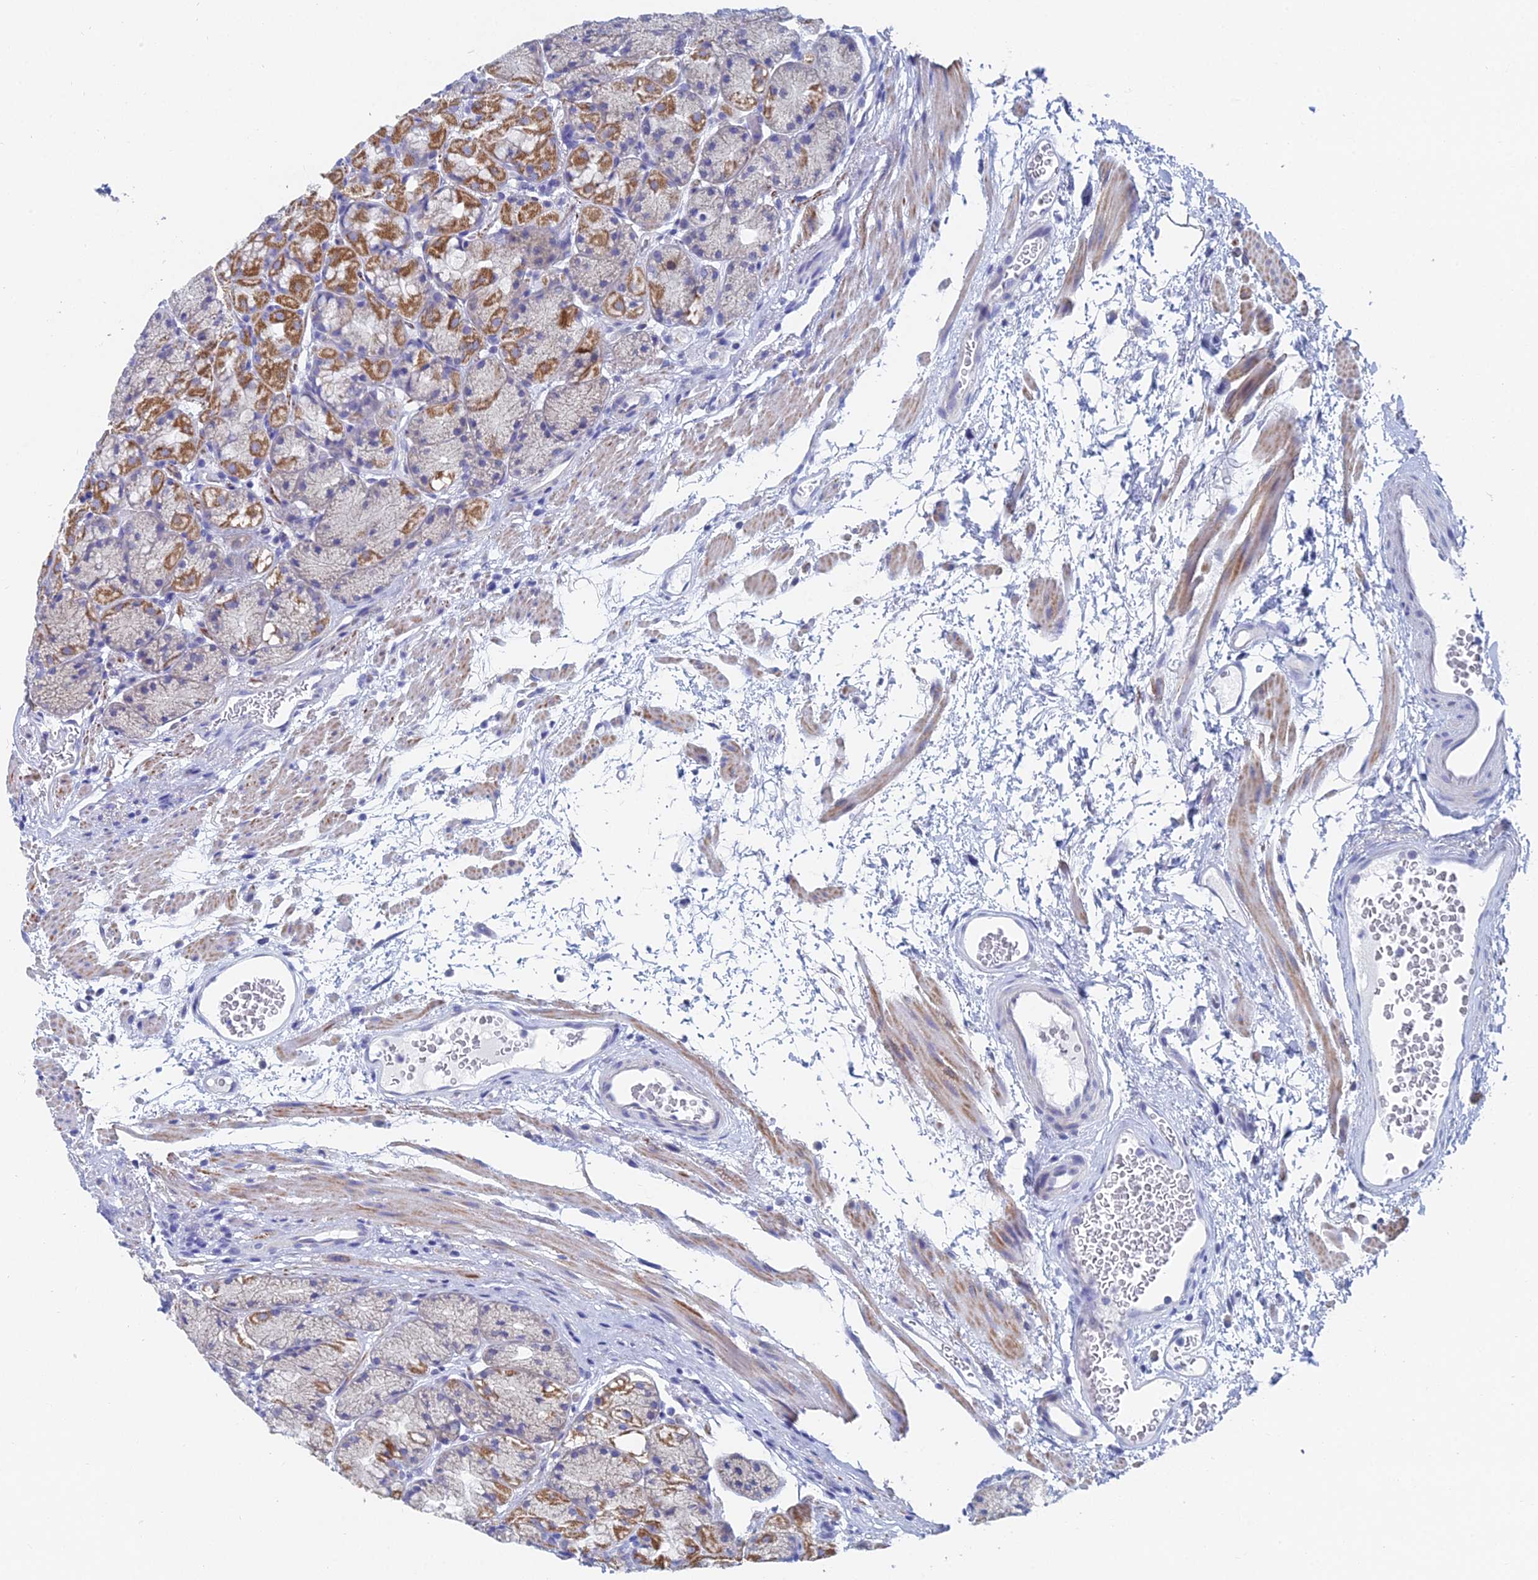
{"staining": {"intensity": "moderate", "quantity": "25%-75%", "location": "cytoplasmic/membranous"}, "tissue": "stomach", "cell_type": "Glandular cells", "image_type": "normal", "snomed": [{"axis": "morphology", "description": "Normal tissue, NOS"}, {"axis": "topography", "description": "Stomach"}], "caption": "IHC of normal human stomach displays medium levels of moderate cytoplasmic/membranous positivity in approximately 25%-75% of glandular cells.", "gene": "ACSM1", "patient": {"sex": "male", "age": 63}}